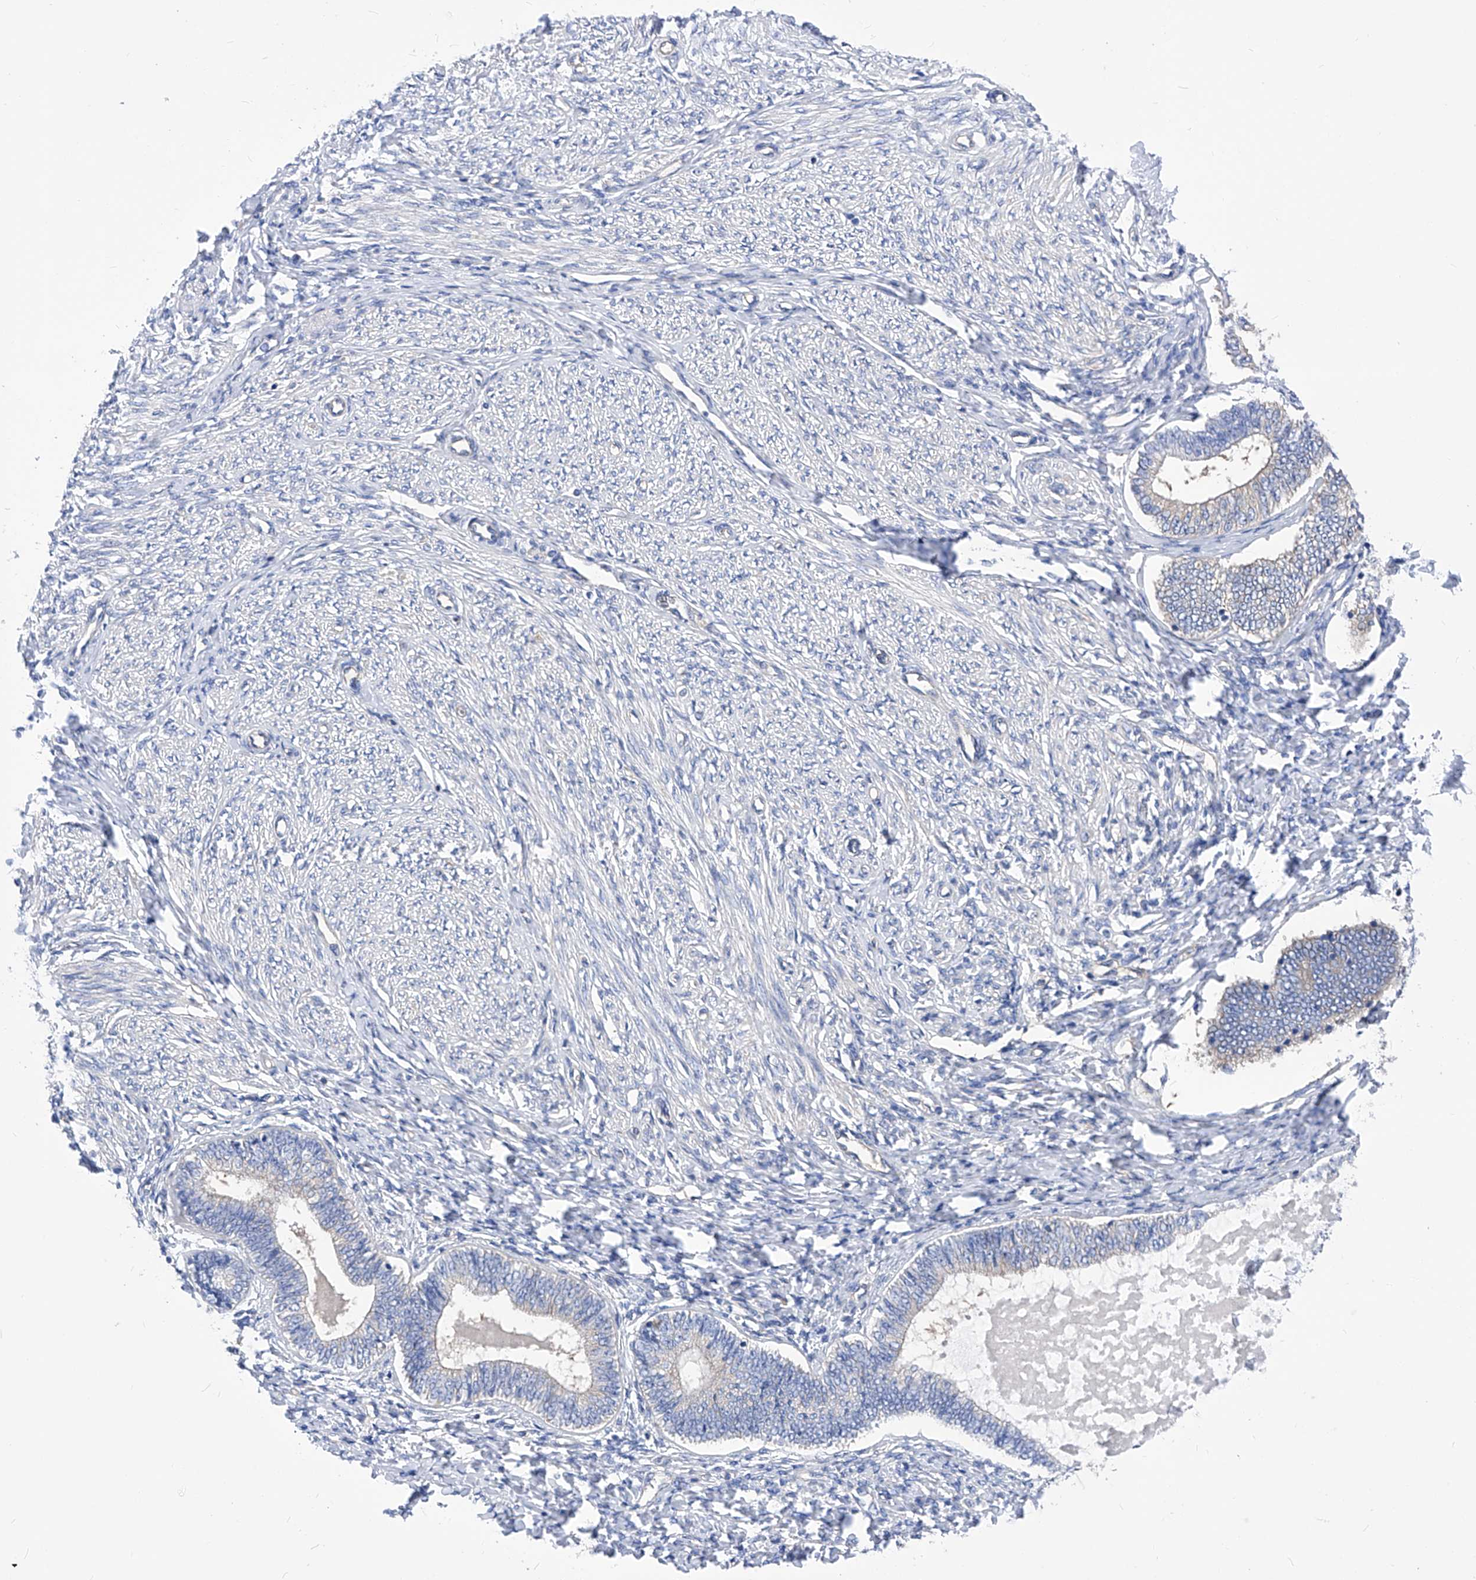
{"staining": {"intensity": "negative", "quantity": "none", "location": "none"}, "tissue": "endometrium", "cell_type": "Cells in endometrial stroma", "image_type": "normal", "snomed": [{"axis": "morphology", "description": "Normal tissue, NOS"}, {"axis": "topography", "description": "Endometrium"}], "caption": "A high-resolution photomicrograph shows immunohistochemistry (IHC) staining of benign endometrium, which displays no significant positivity in cells in endometrial stroma. (Brightfield microscopy of DAB (3,3'-diaminobenzidine) immunohistochemistry at high magnification).", "gene": "XPNPEP1", "patient": {"sex": "female", "age": 72}}